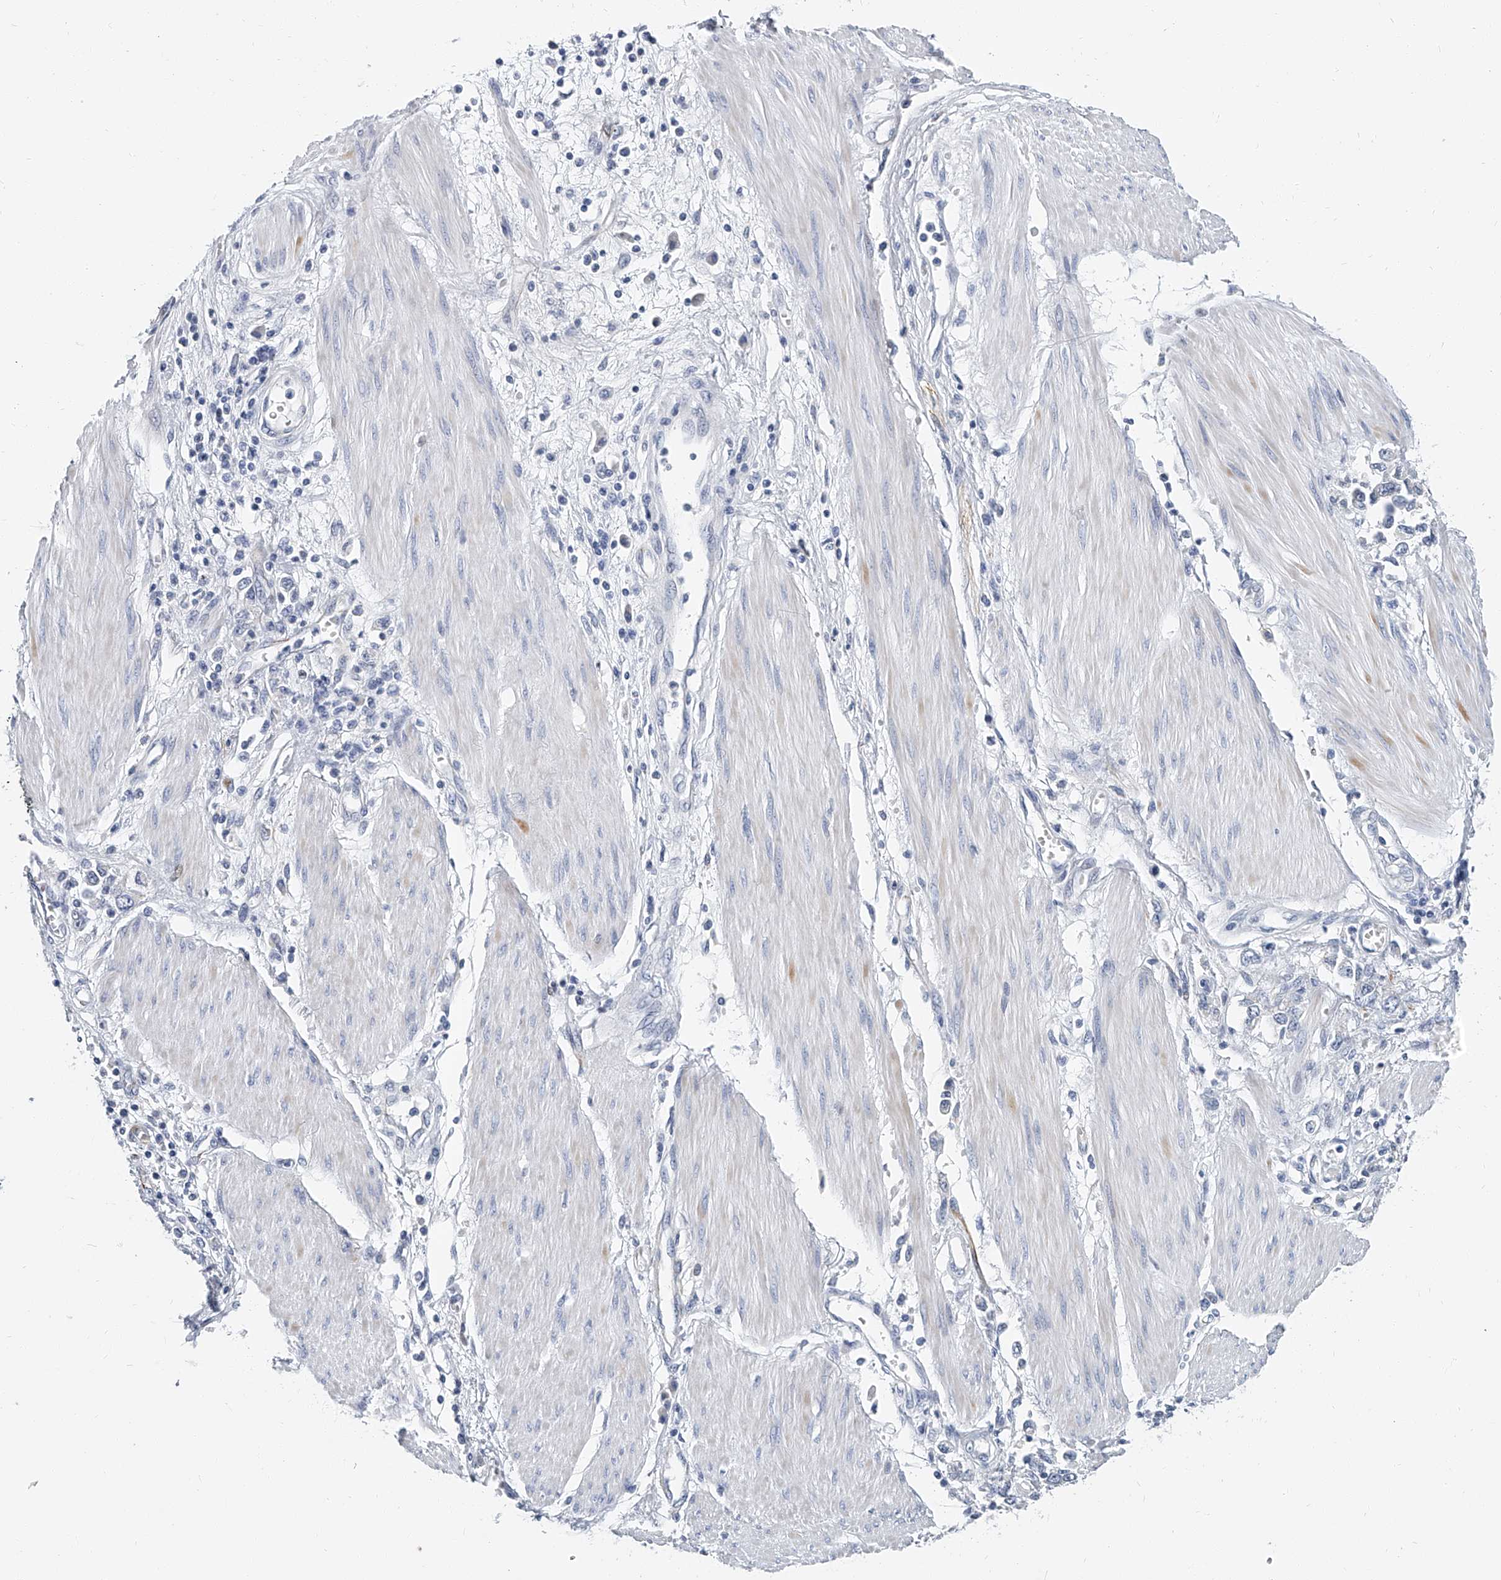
{"staining": {"intensity": "negative", "quantity": "none", "location": "none"}, "tissue": "stomach cancer", "cell_type": "Tumor cells", "image_type": "cancer", "snomed": [{"axis": "morphology", "description": "Adenocarcinoma, NOS"}, {"axis": "topography", "description": "Stomach"}], "caption": "Adenocarcinoma (stomach) stained for a protein using immunohistochemistry displays no positivity tumor cells.", "gene": "KIRREL1", "patient": {"sex": "female", "age": 76}}